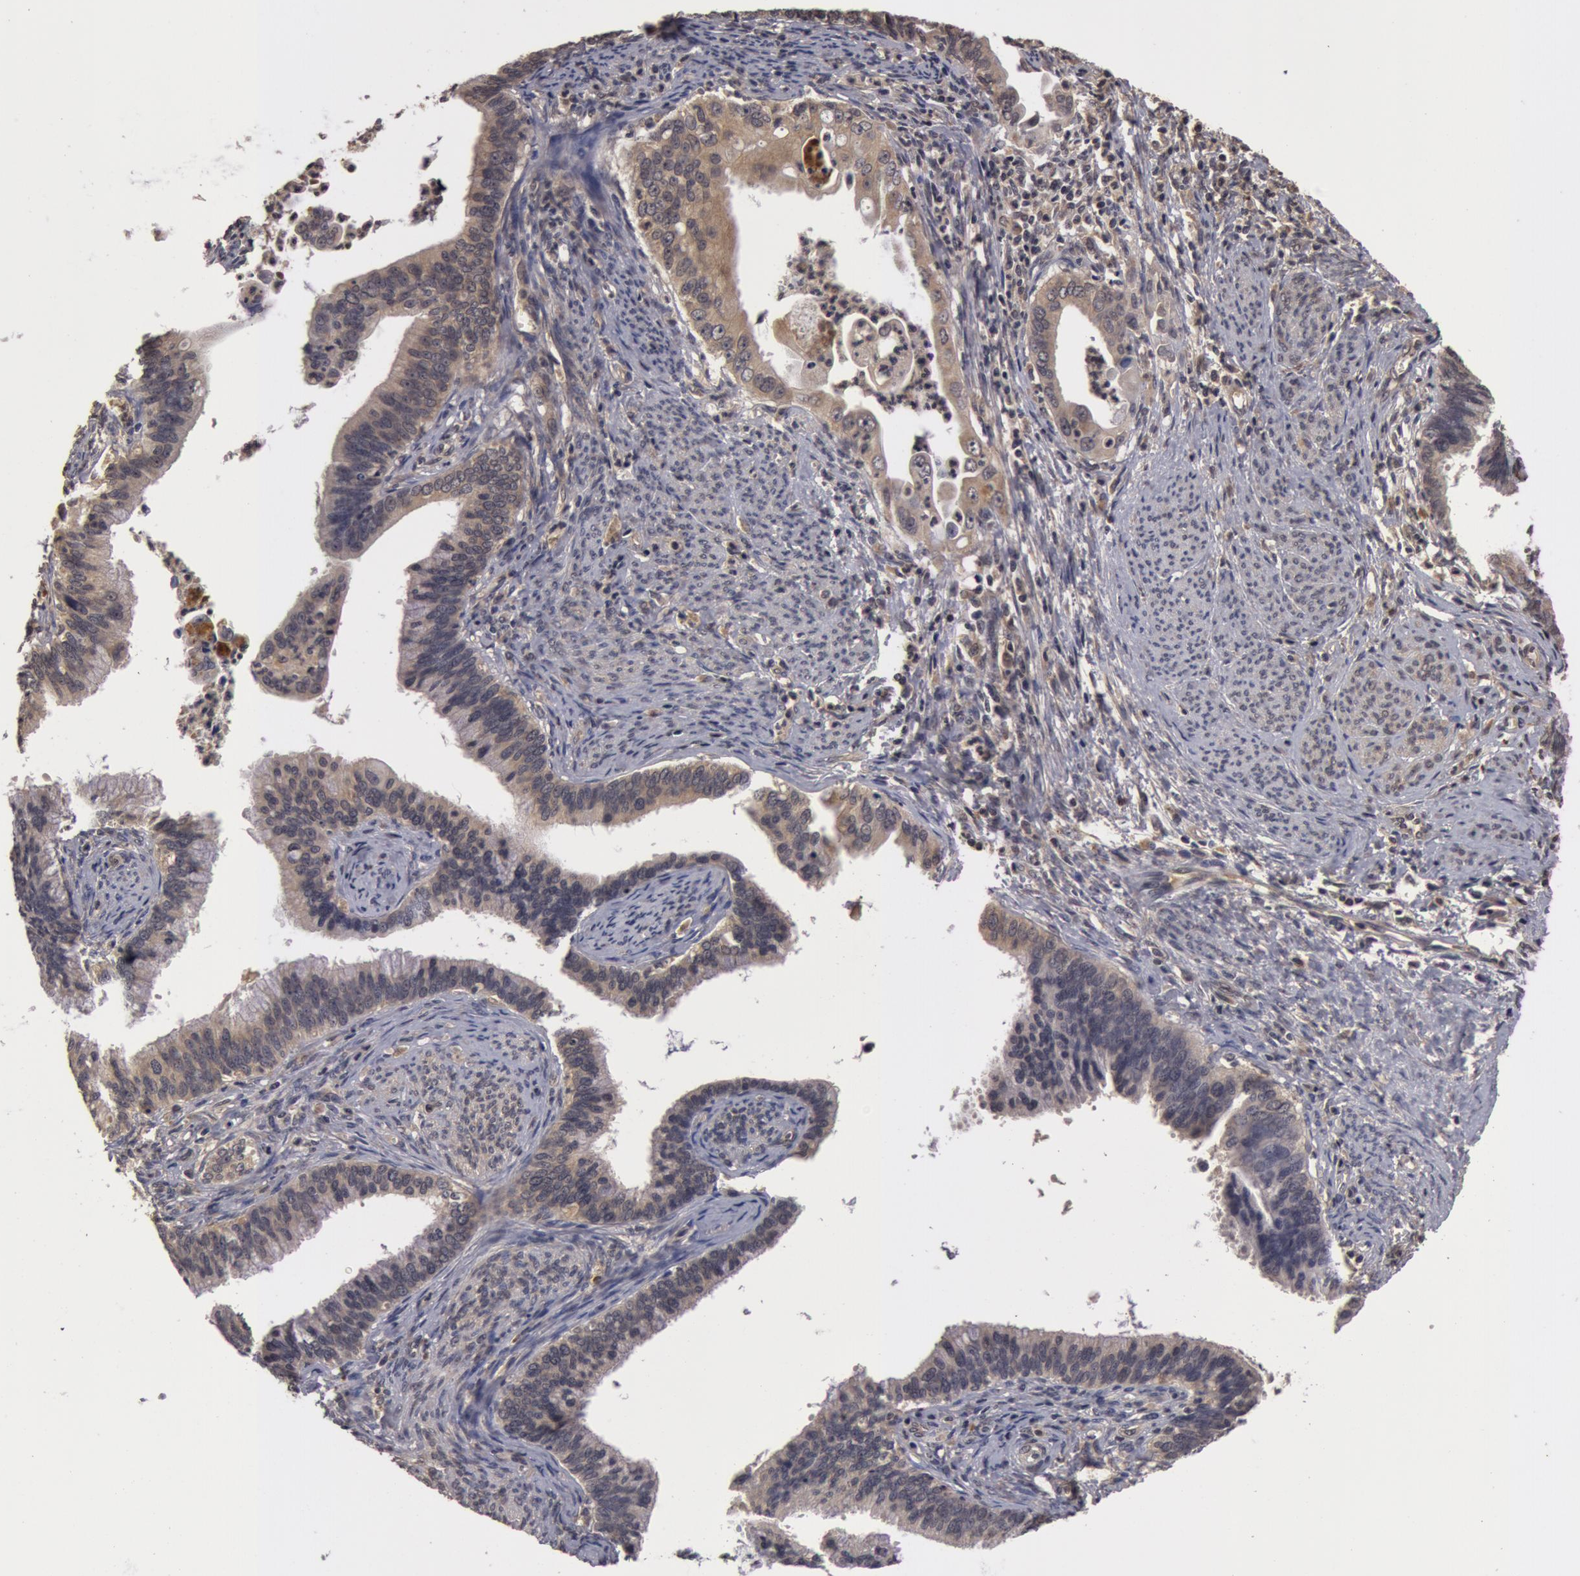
{"staining": {"intensity": "weak", "quantity": ">75%", "location": "cytoplasmic/membranous"}, "tissue": "cervical cancer", "cell_type": "Tumor cells", "image_type": "cancer", "snomed": [{"axis": "morphology", "description": "Adenocarcinoma, NOS"}, {"axis": "topography", "description": "Cervix"}], "caption": "This is a photomicrograph of immunohistochemistry staining of cervical adenocarcinoma, which shows weak expression in the cytoplasmic/membranous of tumor cells.", "gene": "BCHE", "patient": {"sex": "female", "age": 47}}